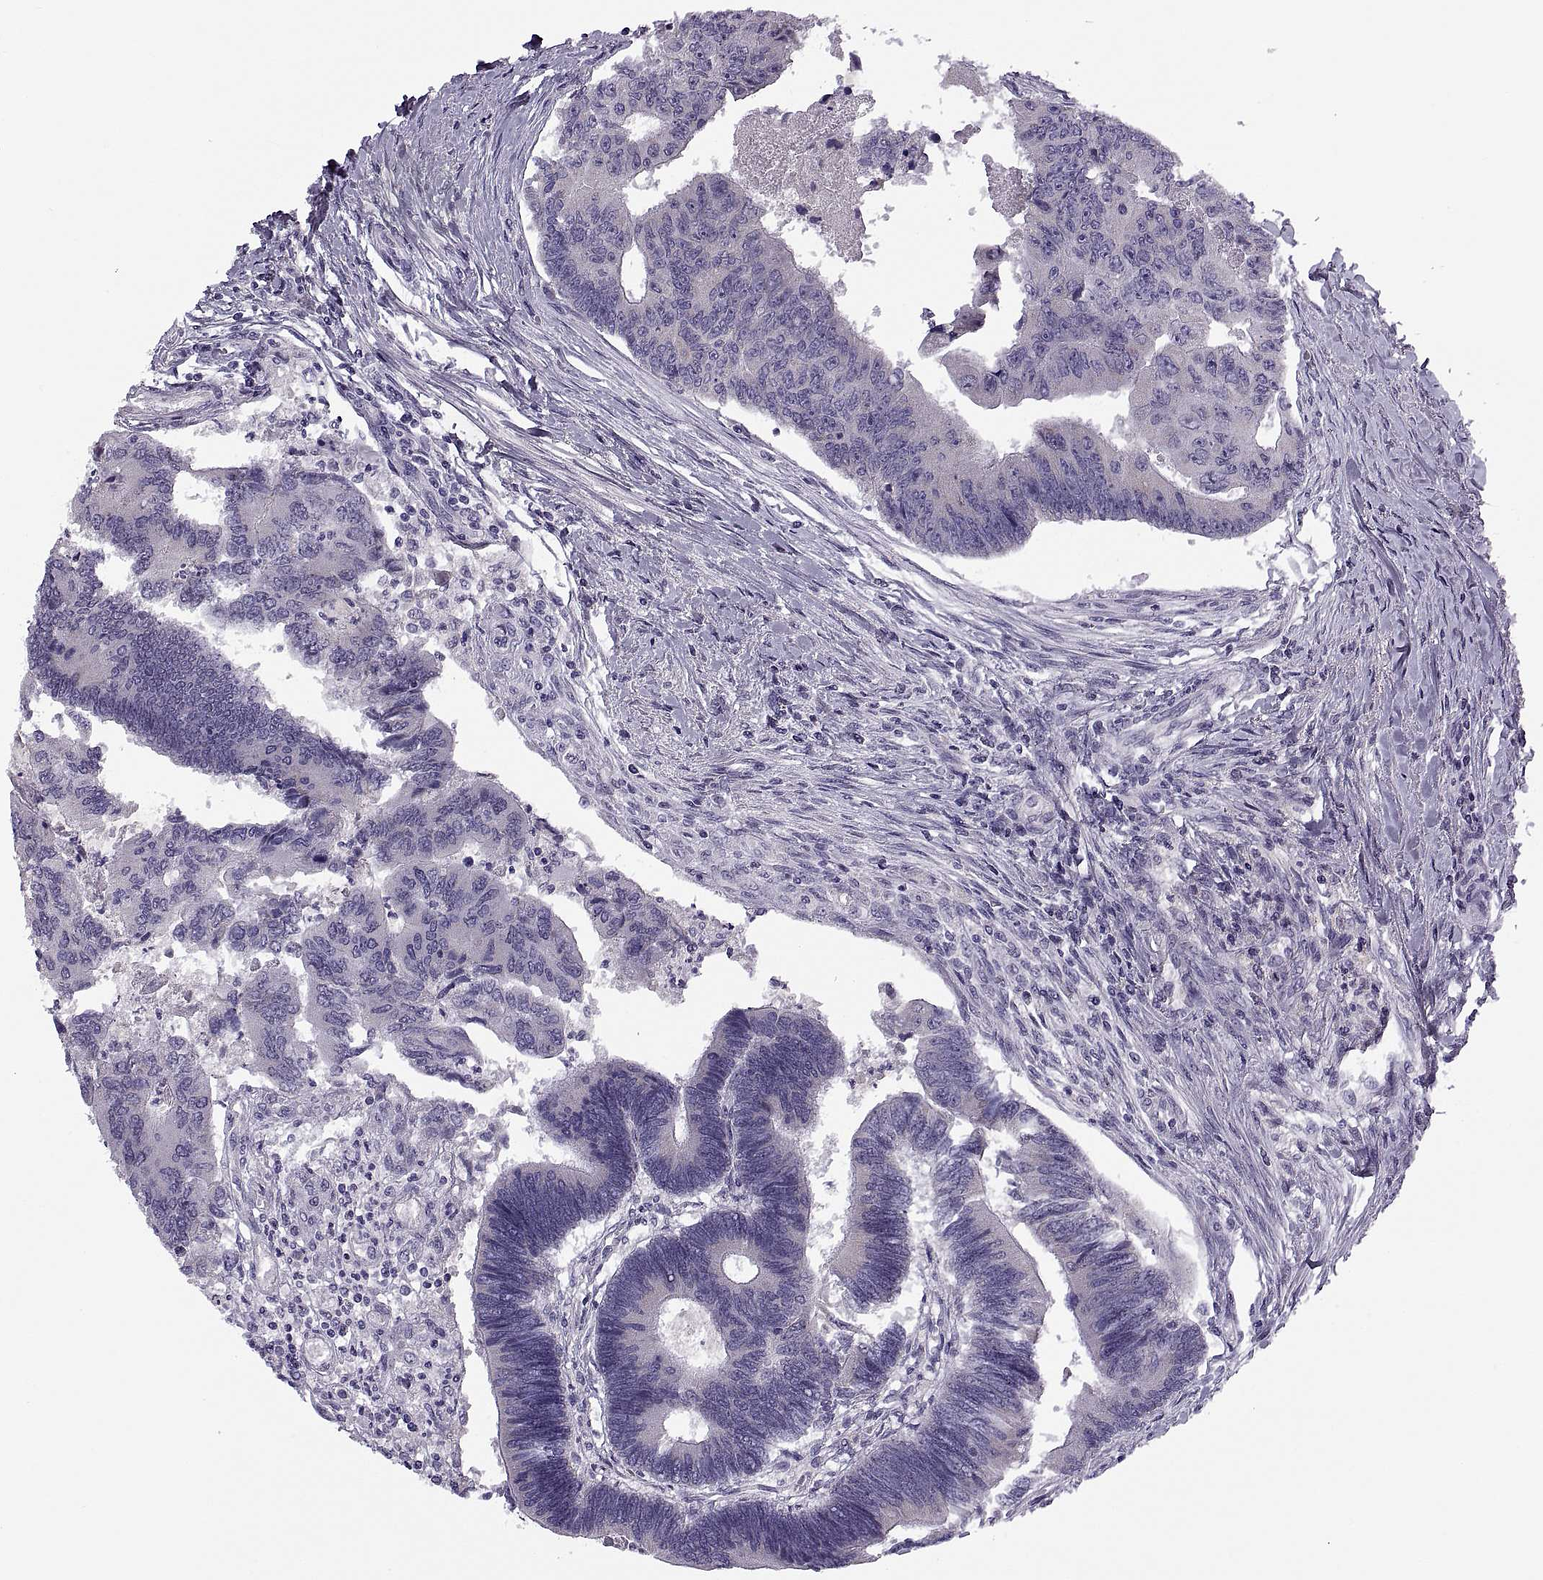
{"staining": {"intensity": "negative", "quantity": "none", "location": "none"}, "tissue": "colorectal cancer", "cell_type": "Tumor cells", "image_type": "cancer", "snomed": [{"axis": "morphology", "description": "Adenocarcinoma, NOS"}, {"axis": "topography", "description": "Colon"}], "caption": "IHC of colorectal adenocarcinoma demonstrates no staining in tumor cells.", "gene": "MAGEB1", "patient": {"sex": "female", "age": 67}}